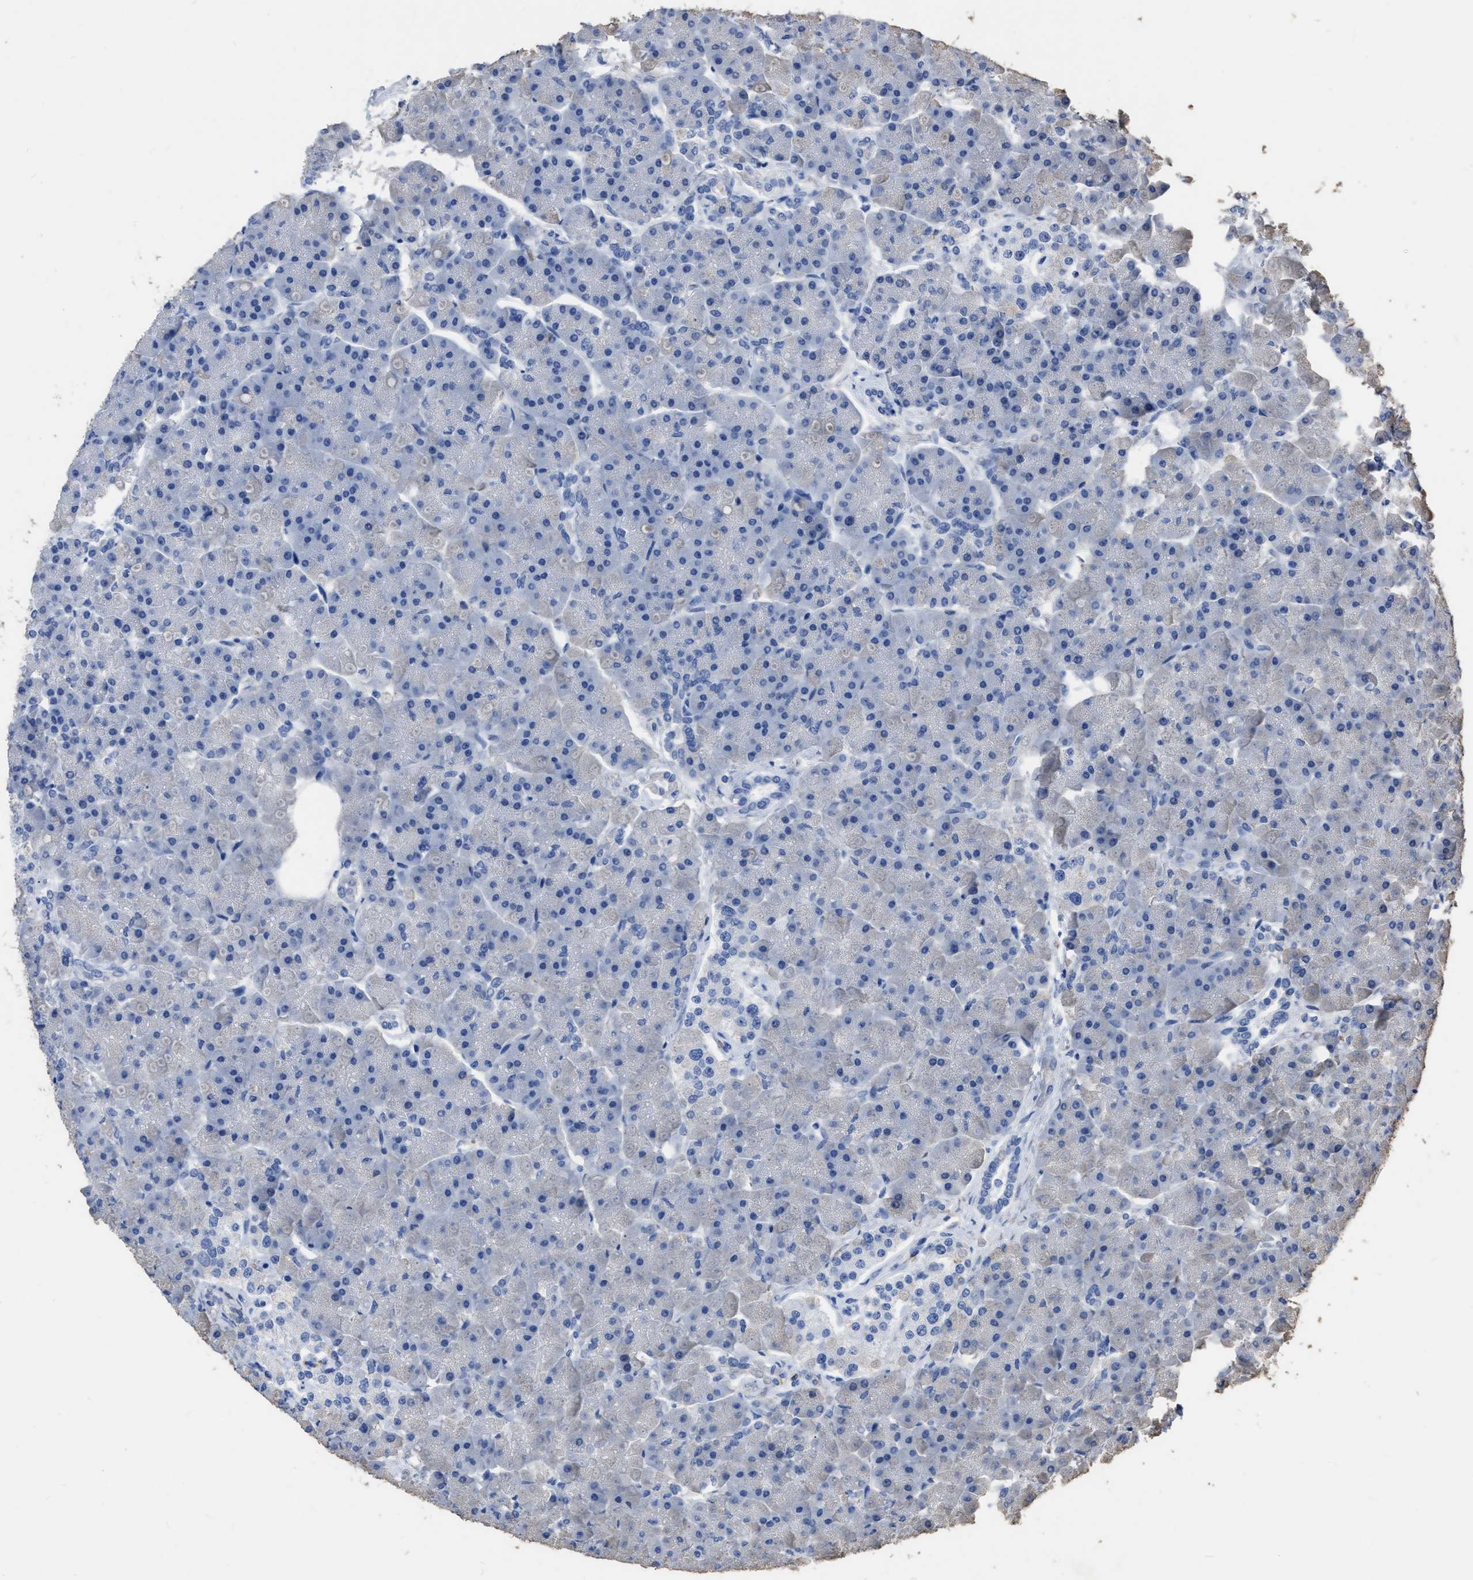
{"staining": {"intensity": "negative", "quantity": "none", "location": "none"}, "tissue": "pancreas", "cell_type": "Exocrine glandular cells", "image_type": "normal", "snomed": [{"axis": "morphology", "description": "Normal tissue, NOS"}, {"axis": "topography", "description": "Pancreas"}], "caption": "IHC image of benign pancreas stained for a protein (brown), which reveals no expression in exocrine glandular cells. The staining is performed using DAB (3,3'-diaminobenzidine) brown chromogen with nuclei counter-stained in using hematoxylin.", "gene": "HABP2", "patient": {"sex": "female", "age": 70}}